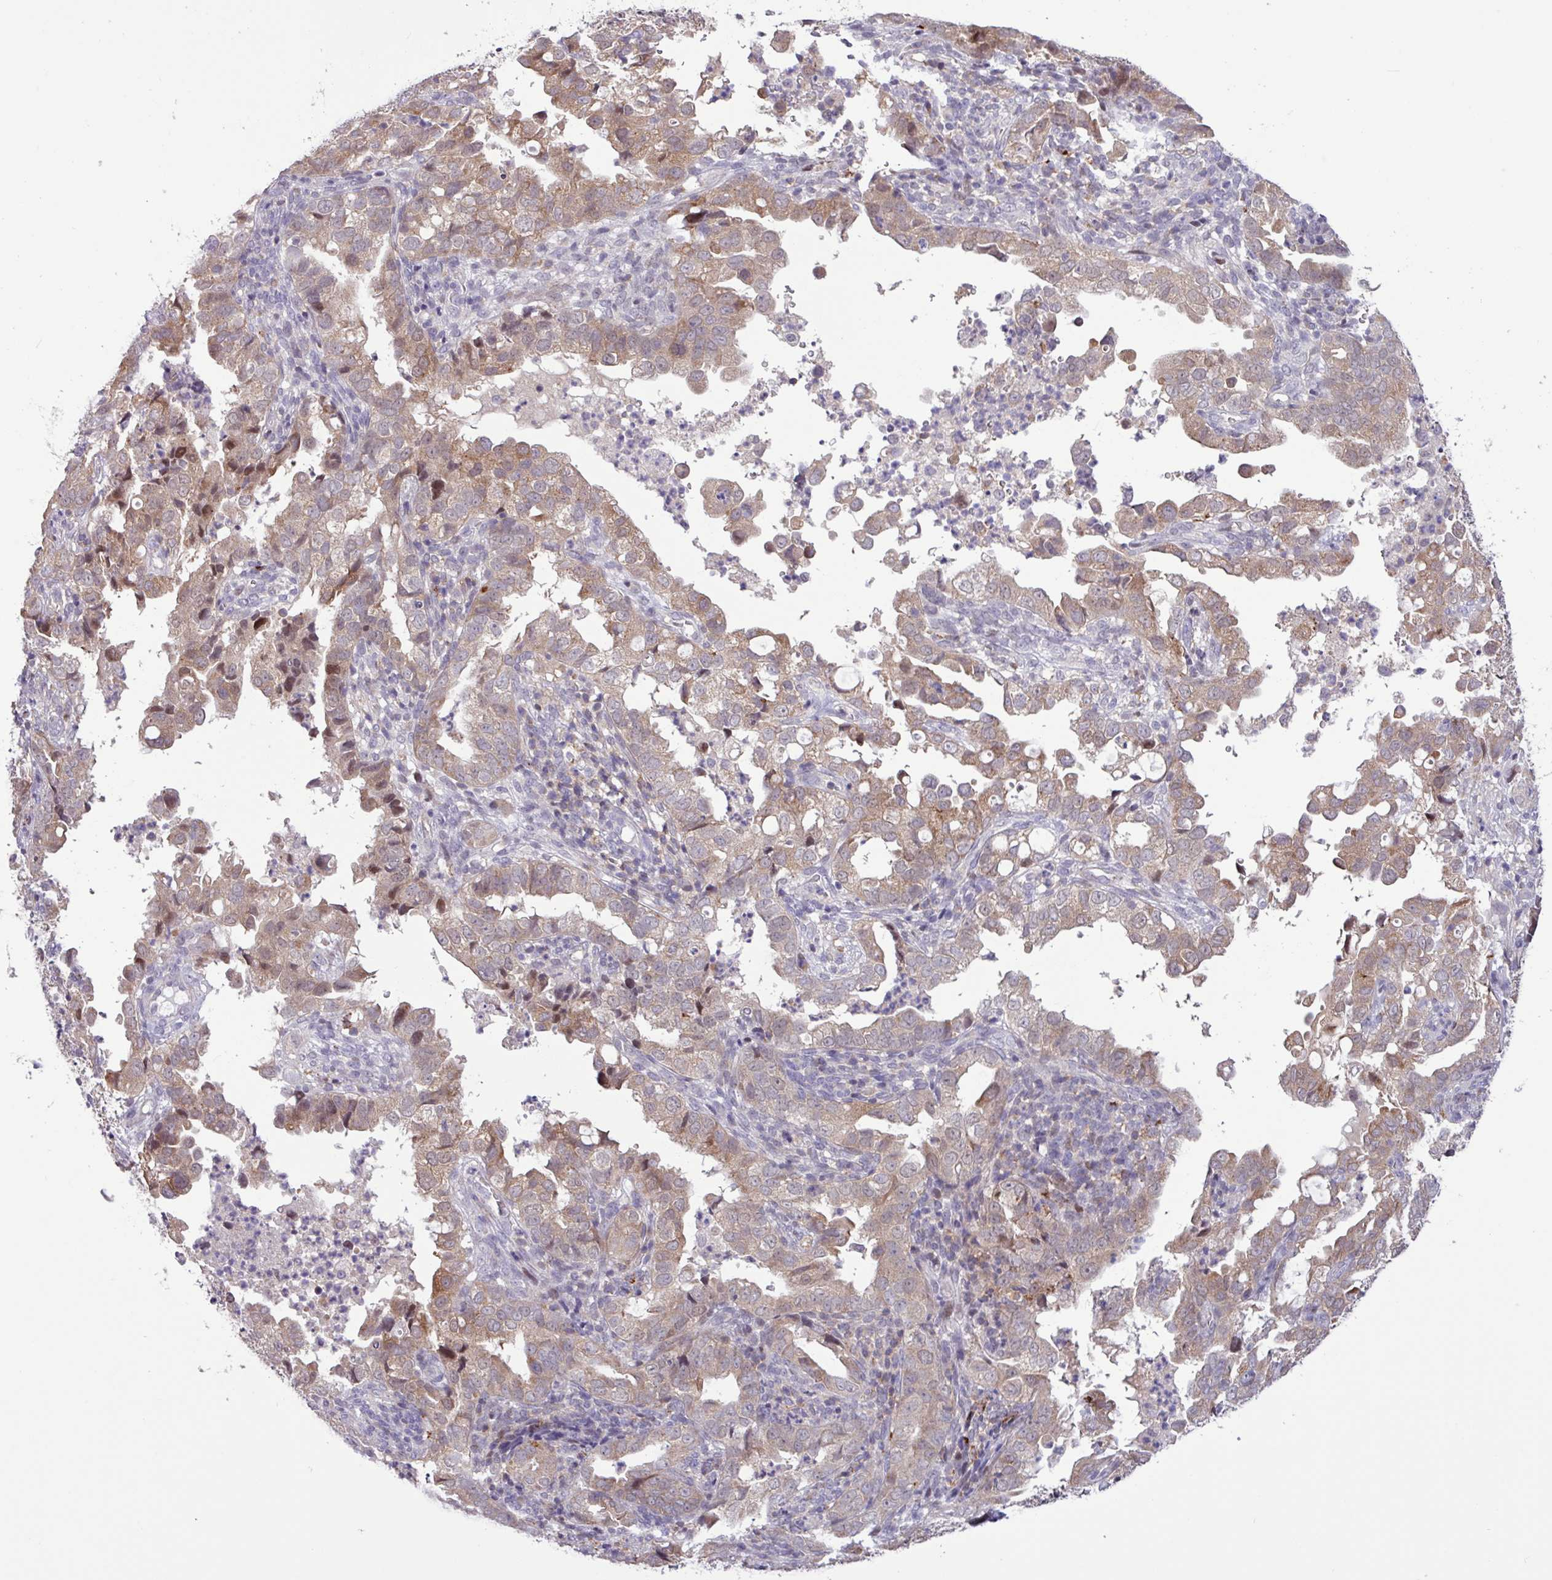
{"staining": {"intensity": "moderate", "quantity": ">75%", "location": "cytoplasmic/membranous"}, "tissue": "endometrial cancer", "cell_type": "Tumor cells", "image_type": "cancer", "snomed": [{"axis": "morphology", "description": "Adenocarcinoma, NOS"}, {"axis": "topography", "description": "Endometrium"}], "caption": "About >75% of tumor cells in endometrial adenocarcinoma display moderate cytoplasmic/membranous protein positivity as visualized by brown immunohistochemical staining.", "gene": "RTL3", "patient": {"sex": "female", "age": 57}}